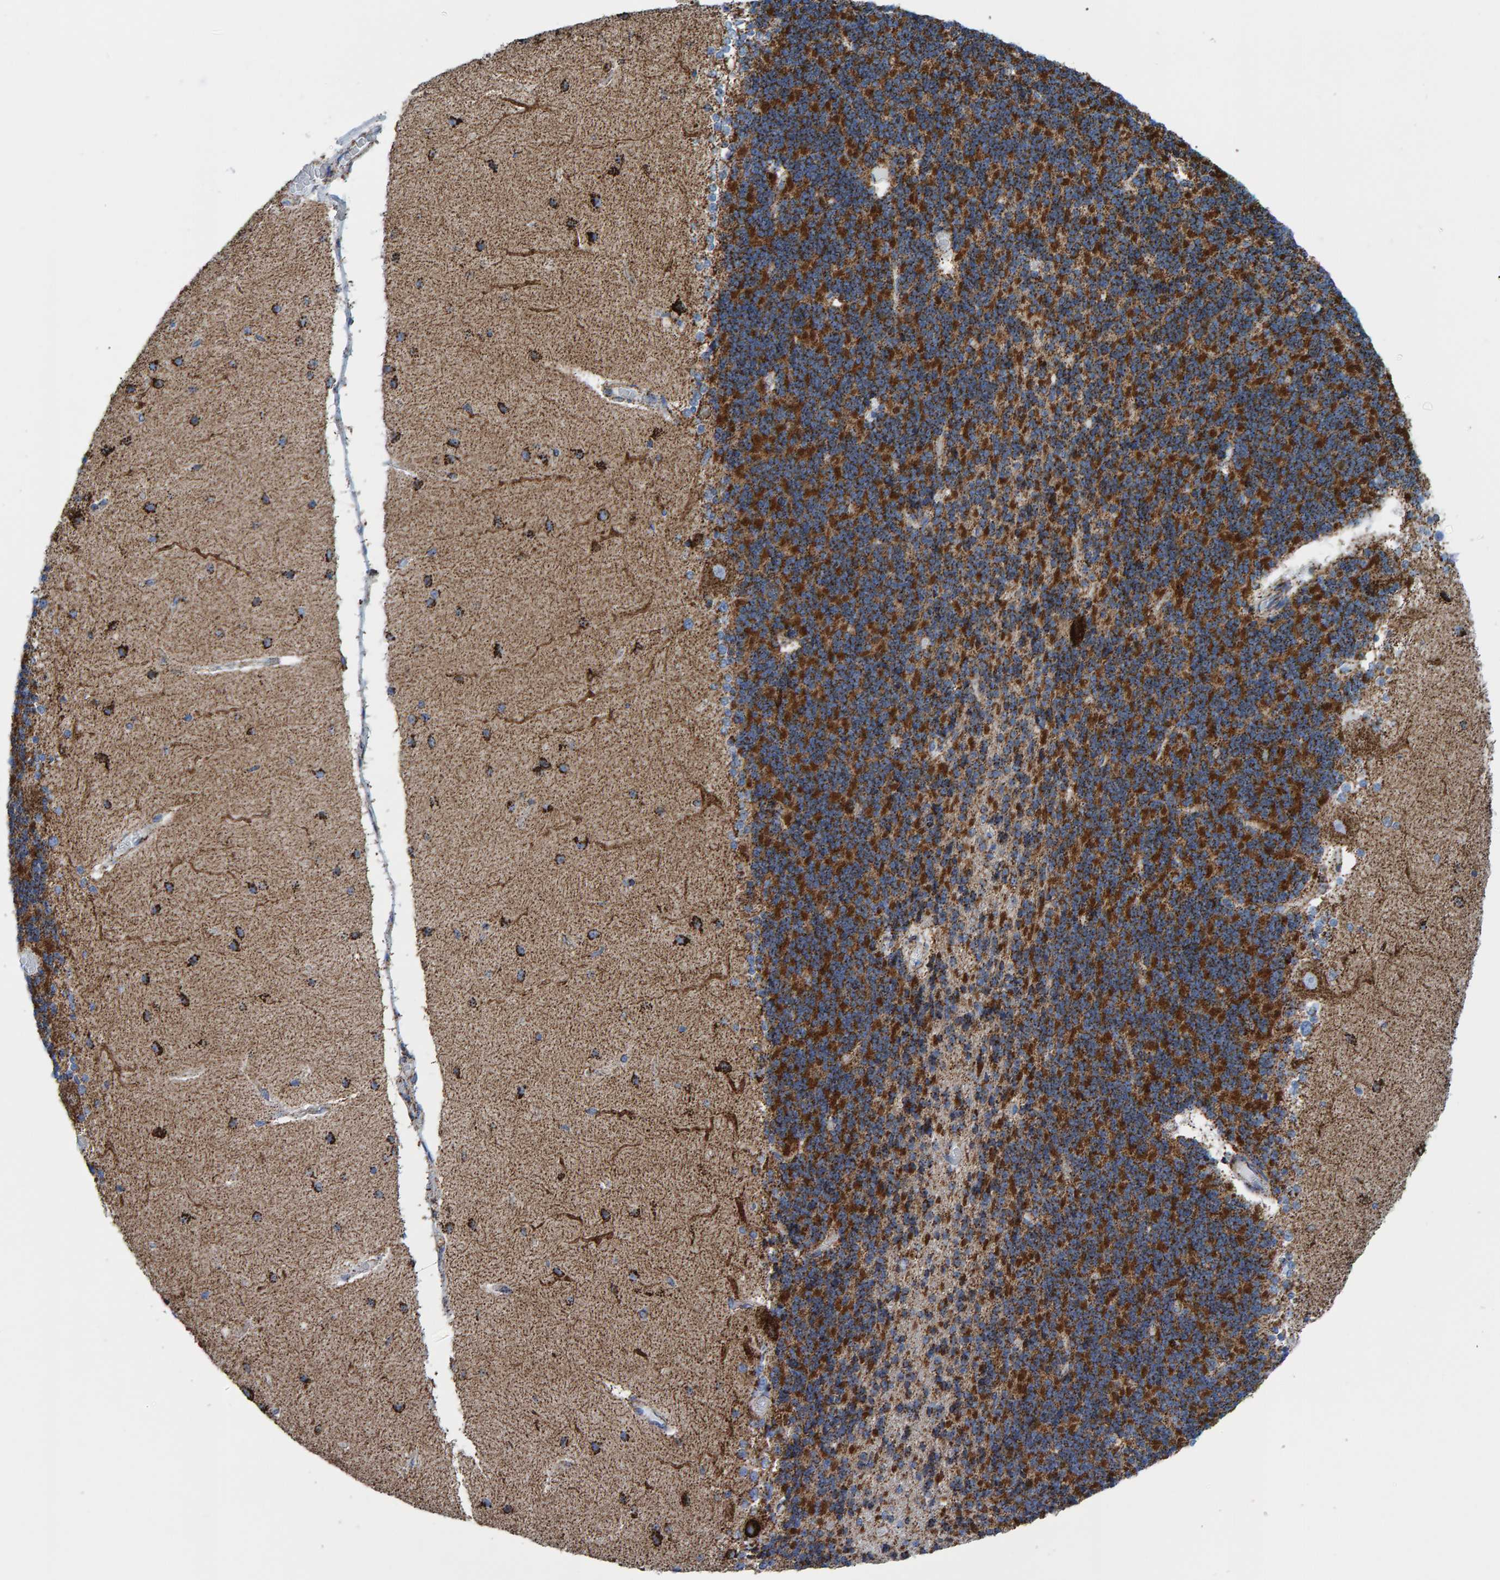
{"staining": {"intensity": "strong", "quantity": ">75%", "location": "cytoplasmic/membranous"}, "tissue": "cerebellum", "cell_type": "Cells in granular layer", "image_type": "normal", "snomed": [{"axis": "morphology", "description": "Normal tissue, NOS"}, {"axis": "topography", "description": "Cerebellum"}], "caption": "The micrograph exhibits staining of normal cerebellum, revealing strong cytoplasmic/membranous protein staining (brown color) within cells in granular layer. Using DAB (3,3'-diaminobenzidine) (brown) and hematoxylin (blue) stains, captured at high magnification using brightfield microscopy.", "gene": "ENSG00000262660", "patient": {"sex": "female", "age": 54}}